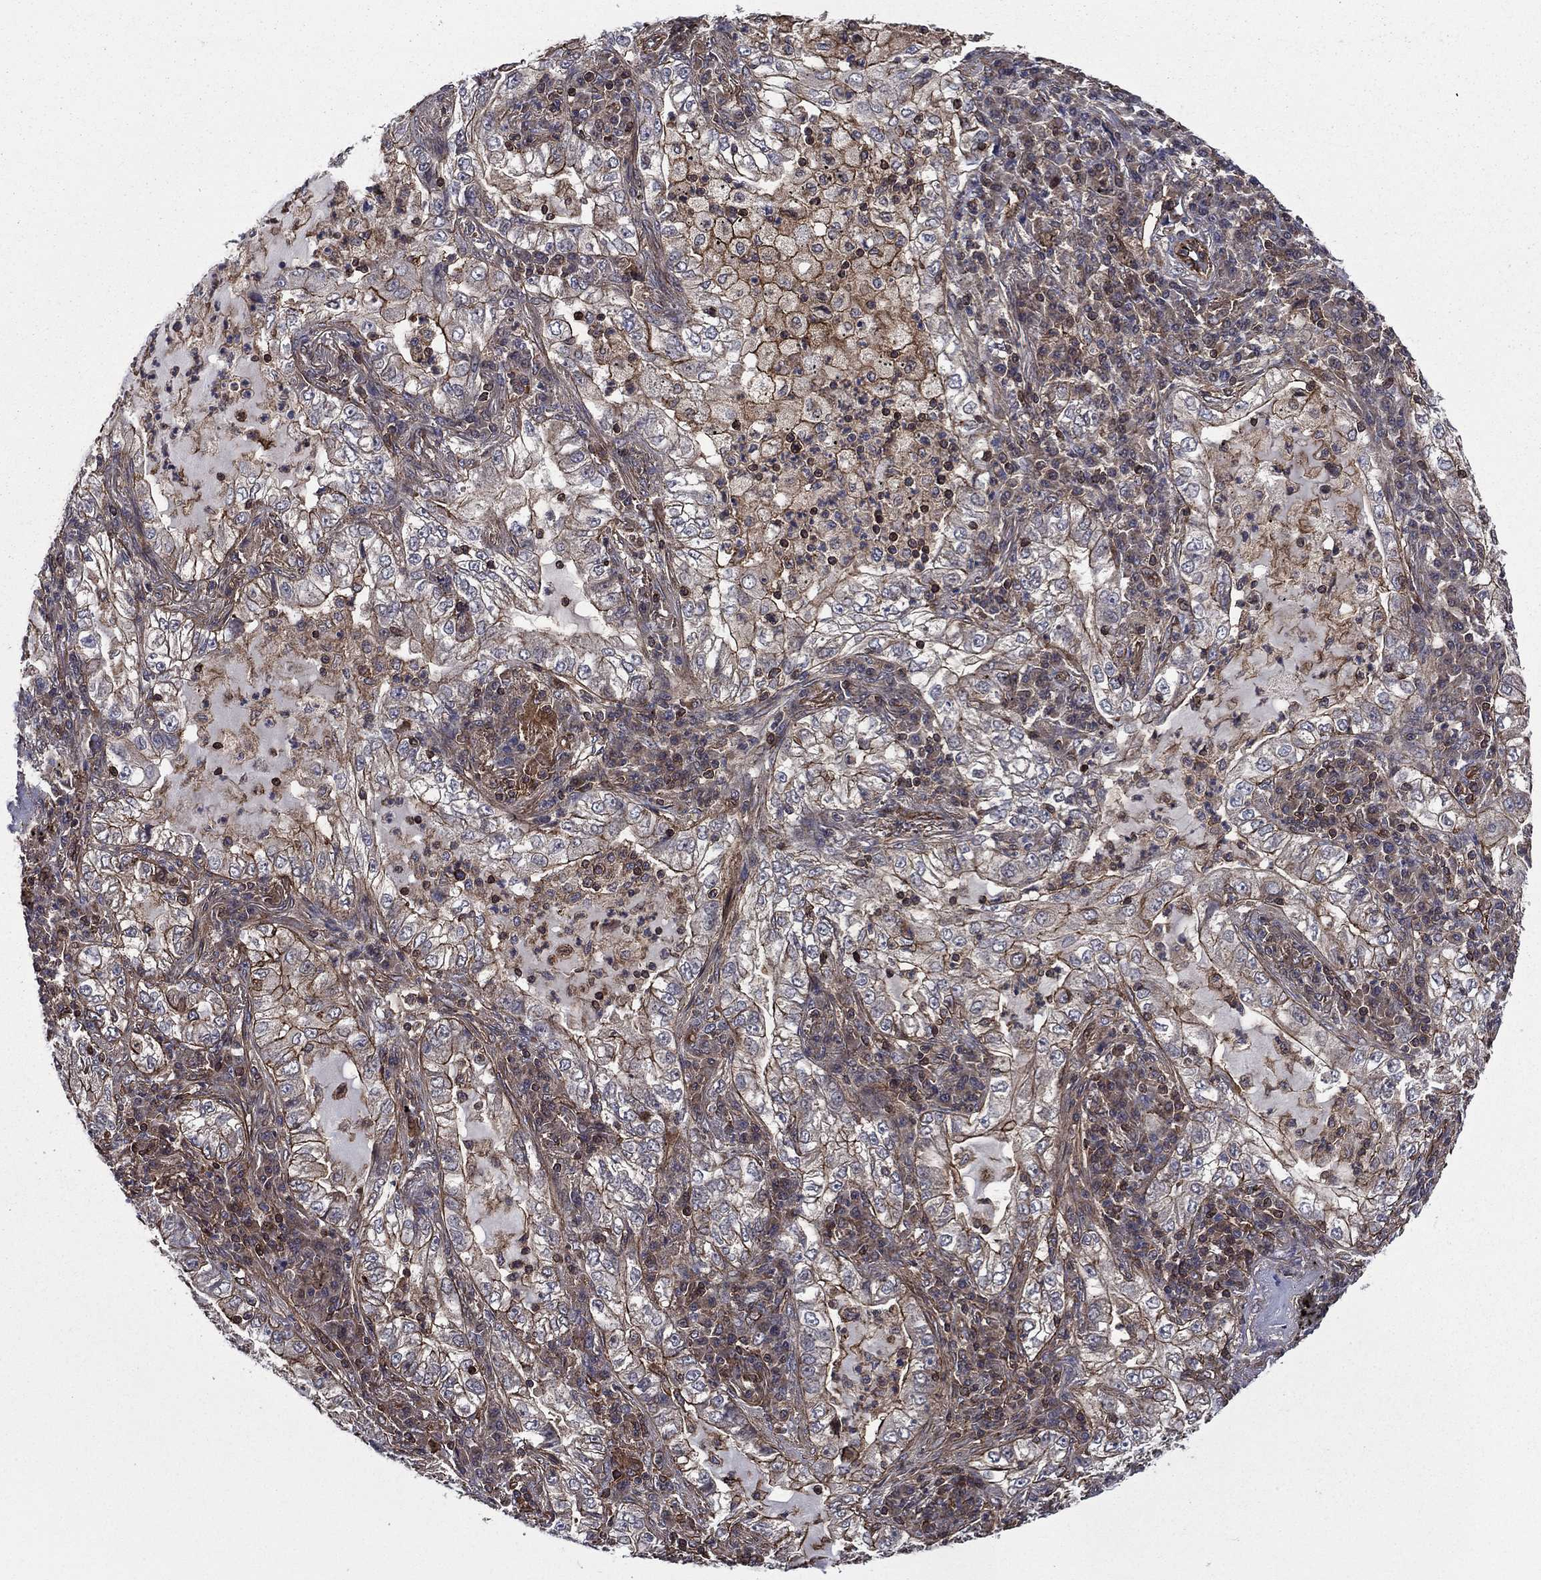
{"staining": {"intensity": "strong", "quantity": "<25%", "location": "cytoplasmic/membranous"}, "tissue": "lung cancer", "cell_type": "Tumor cells", "image_type": "cancer", "snomed": [{"axis": "morphology", "description": "Adenocarcinoma, NOS"}, {"axis": "topography", "description": "Lung"}], "caption": "Adenocarcinoma (lung) stained with DAB immunohistochemistry (IHC) shows medium levels of strong cytoplasmic/membranous positivity in approximately <25% of tumor cells.", "gene": "PLPP3", "patient": {"sex": "female", "age": 73}}